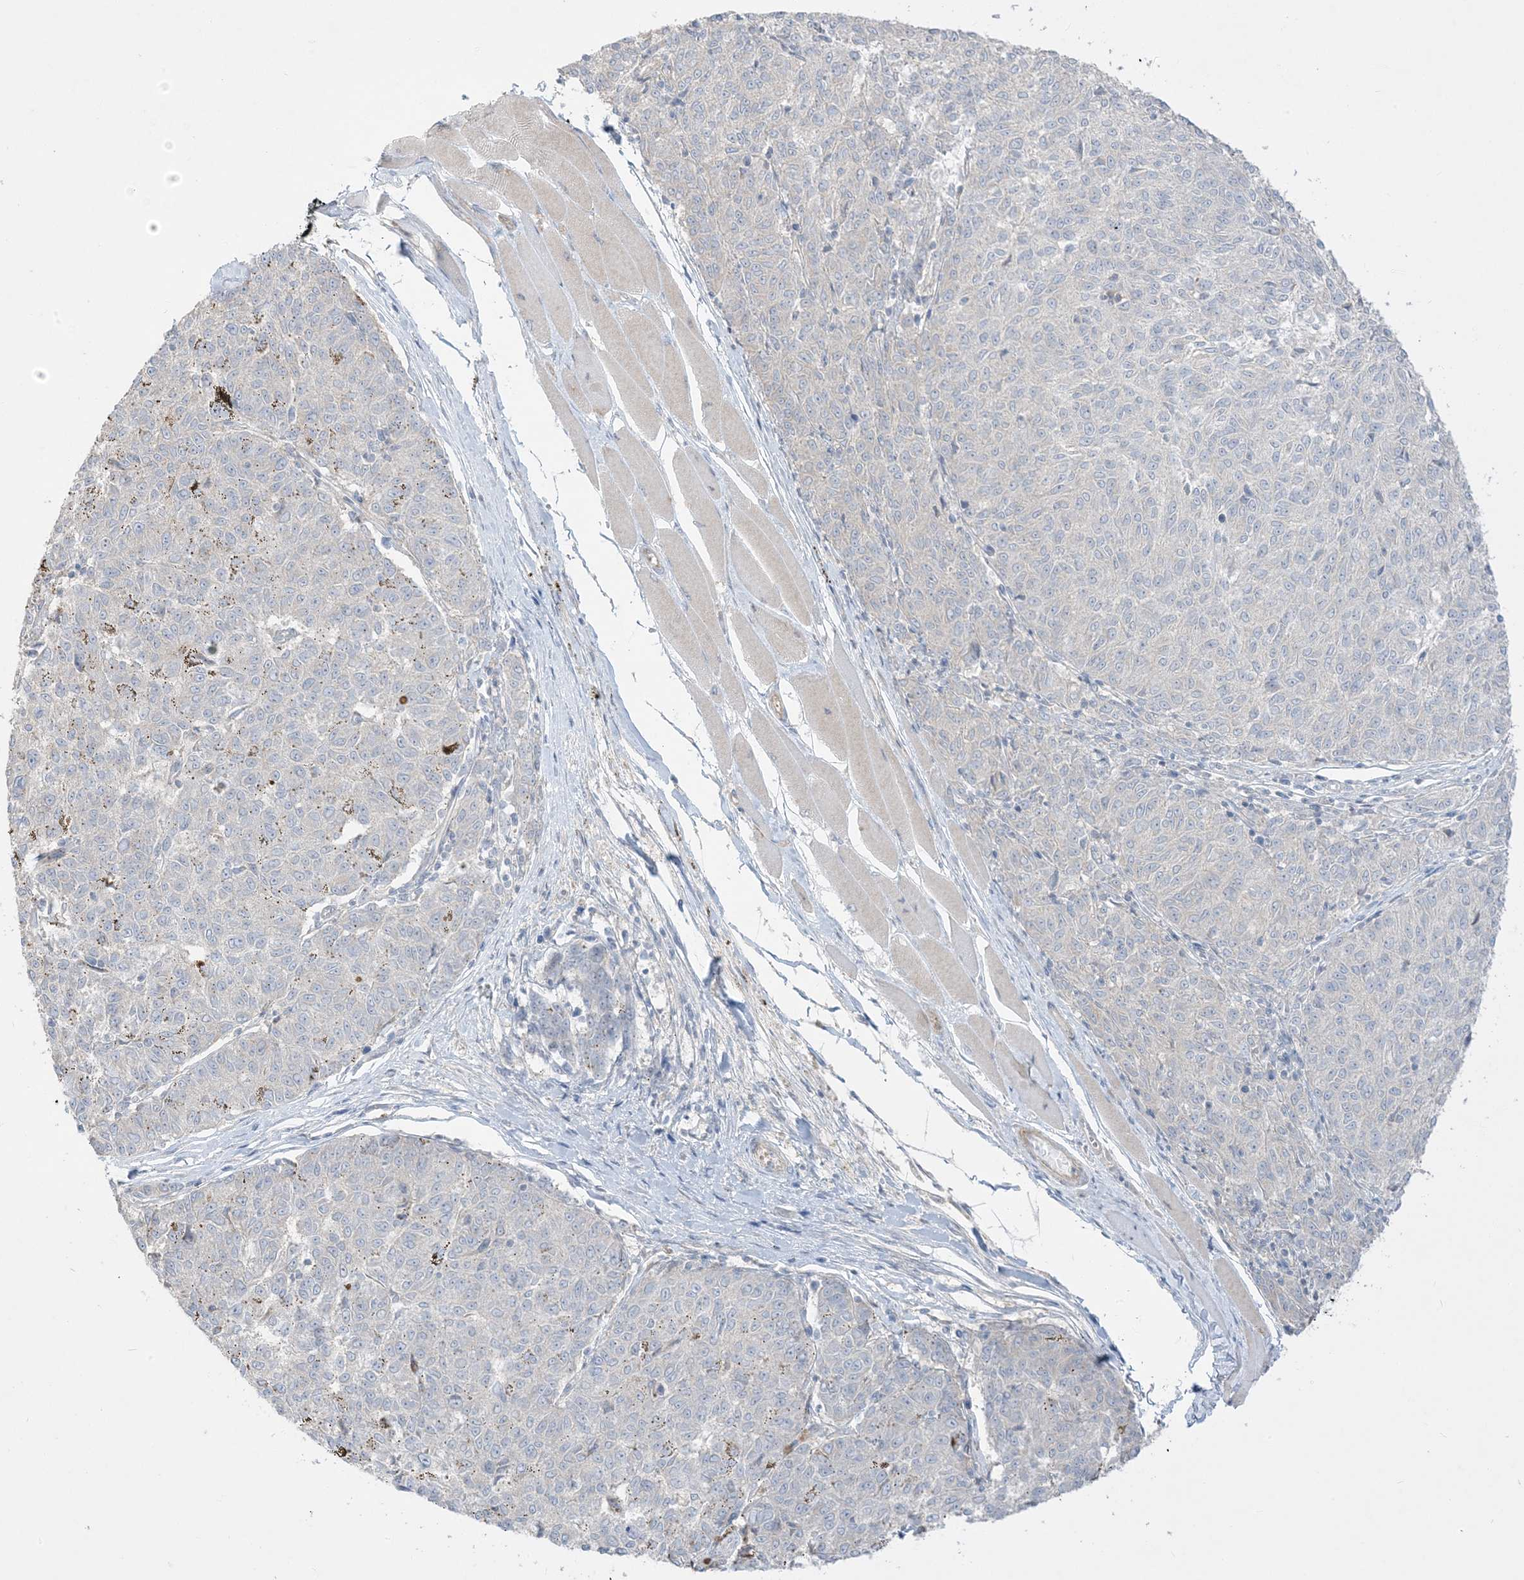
{"staining": {"intensity": "negative", "quantity": "none", "location": "none"}, "tissue": "melanoma", "cell_type": "Tumor cells", "image_type": "cancer", "snomed": [{"axis": "morphology", "description": "Malignant melanoma, NOS"}, {"axis": "topography", "description": "Skin"}], "caption": "DAB immunohistochemical staining of human melanoma shows no significant expression in tumor cells. (DAB (3,3'-diaminobenzidine) immunohistochemistry visualized using brightfield microscopy, high magnification).", "gene": "ARHGEF9", "patient": {"sex": "female", "age": 72}}